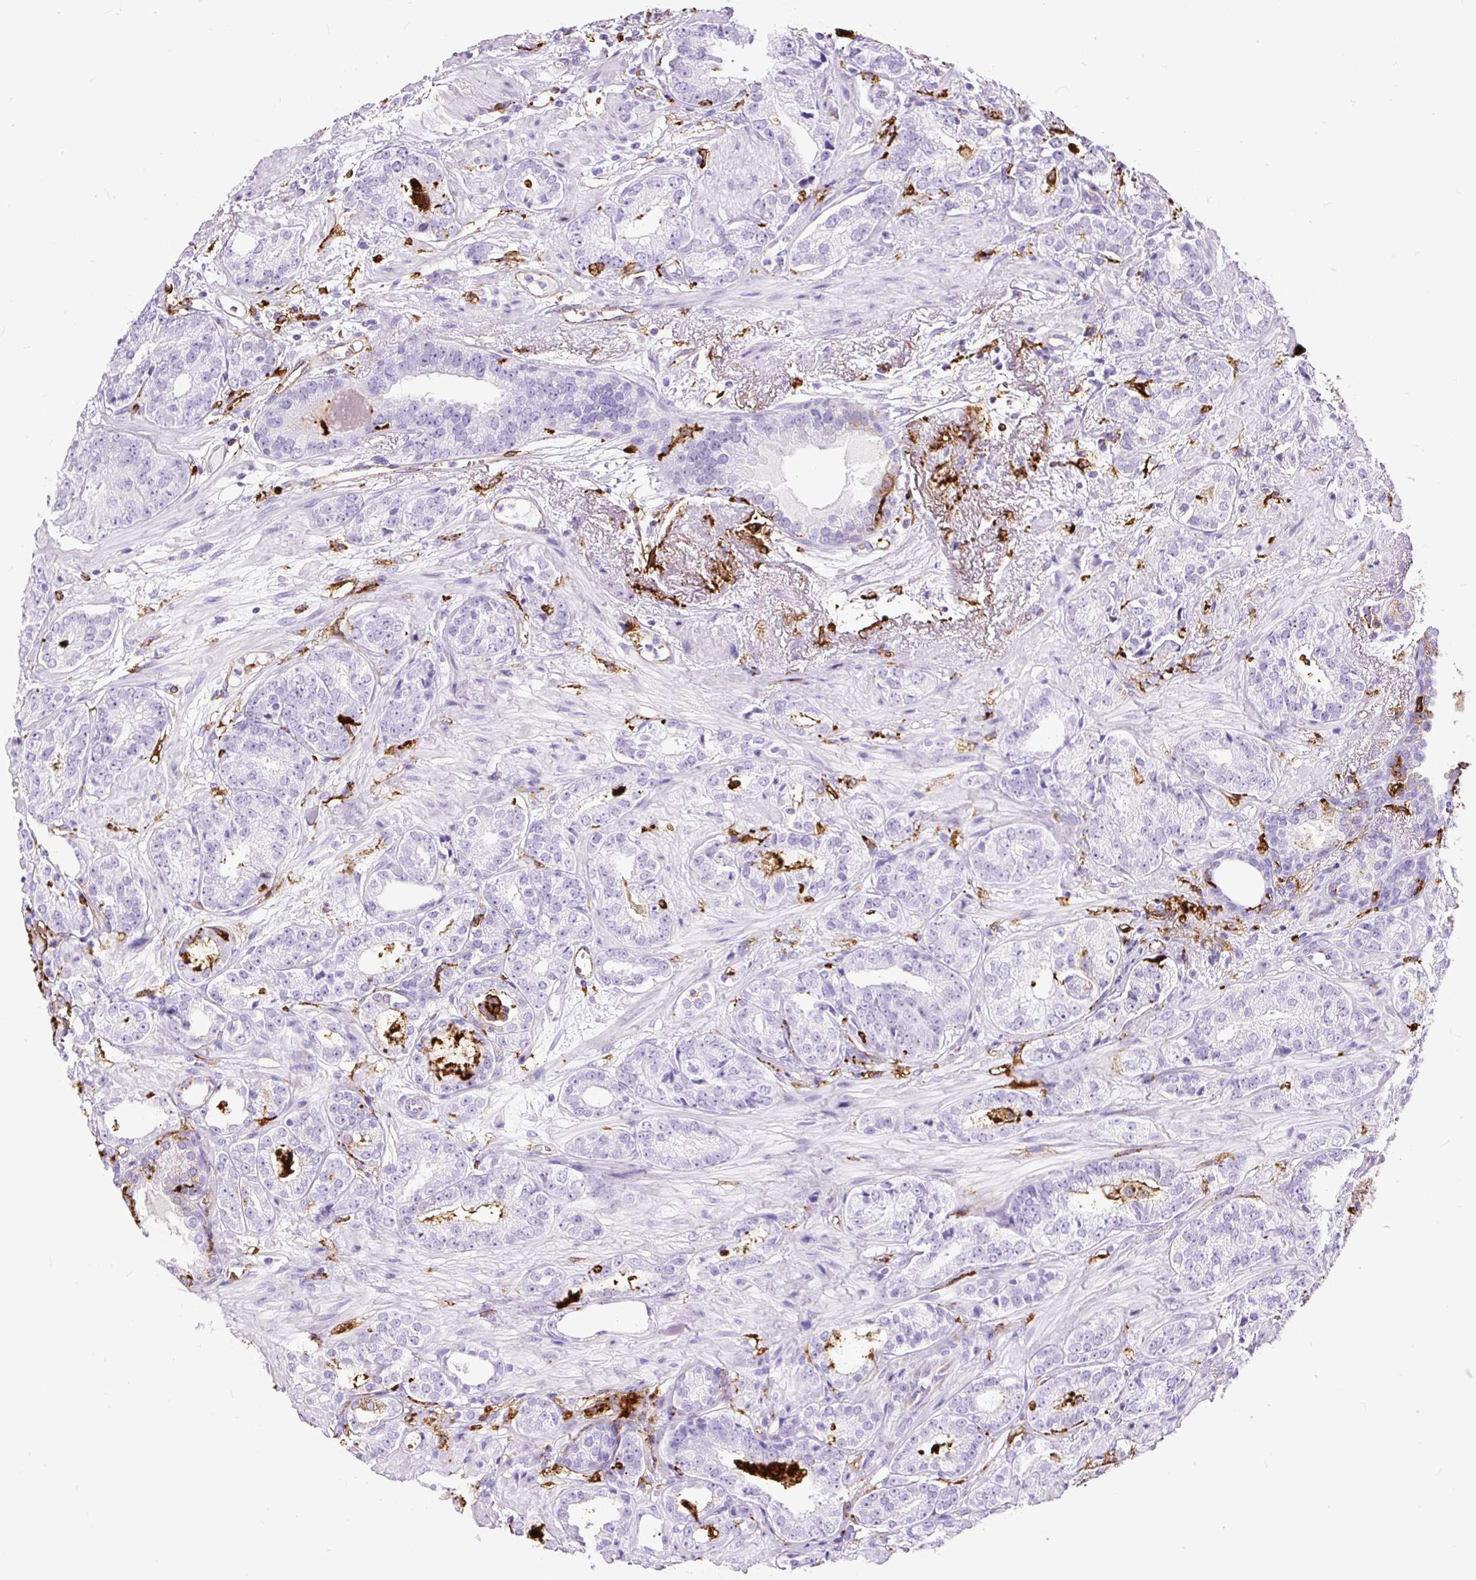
{"staining": {"intensity": "negative", "quantity": "none", "location": "none"}, "tissue": "prostate cancer", "cell_type": "Tumor cells", "image_type": "cancer", "snomed": [{"axis": "morphology", "description": "Adenocarcinoma, High grade"}, {"axis": "topography", "description": "Prostate"}], "caption": "There is no significant positivity in tumor cells of prostate adenocarcinoma (high-grade). The staining was performed using DAB to visualize the protein expression in brown, while the nuclei were stained in blue with hematoxylin (Magnification: 20x).", "gene": "HLA-DRA", "patient": {"sex": "male", "age": 71}}